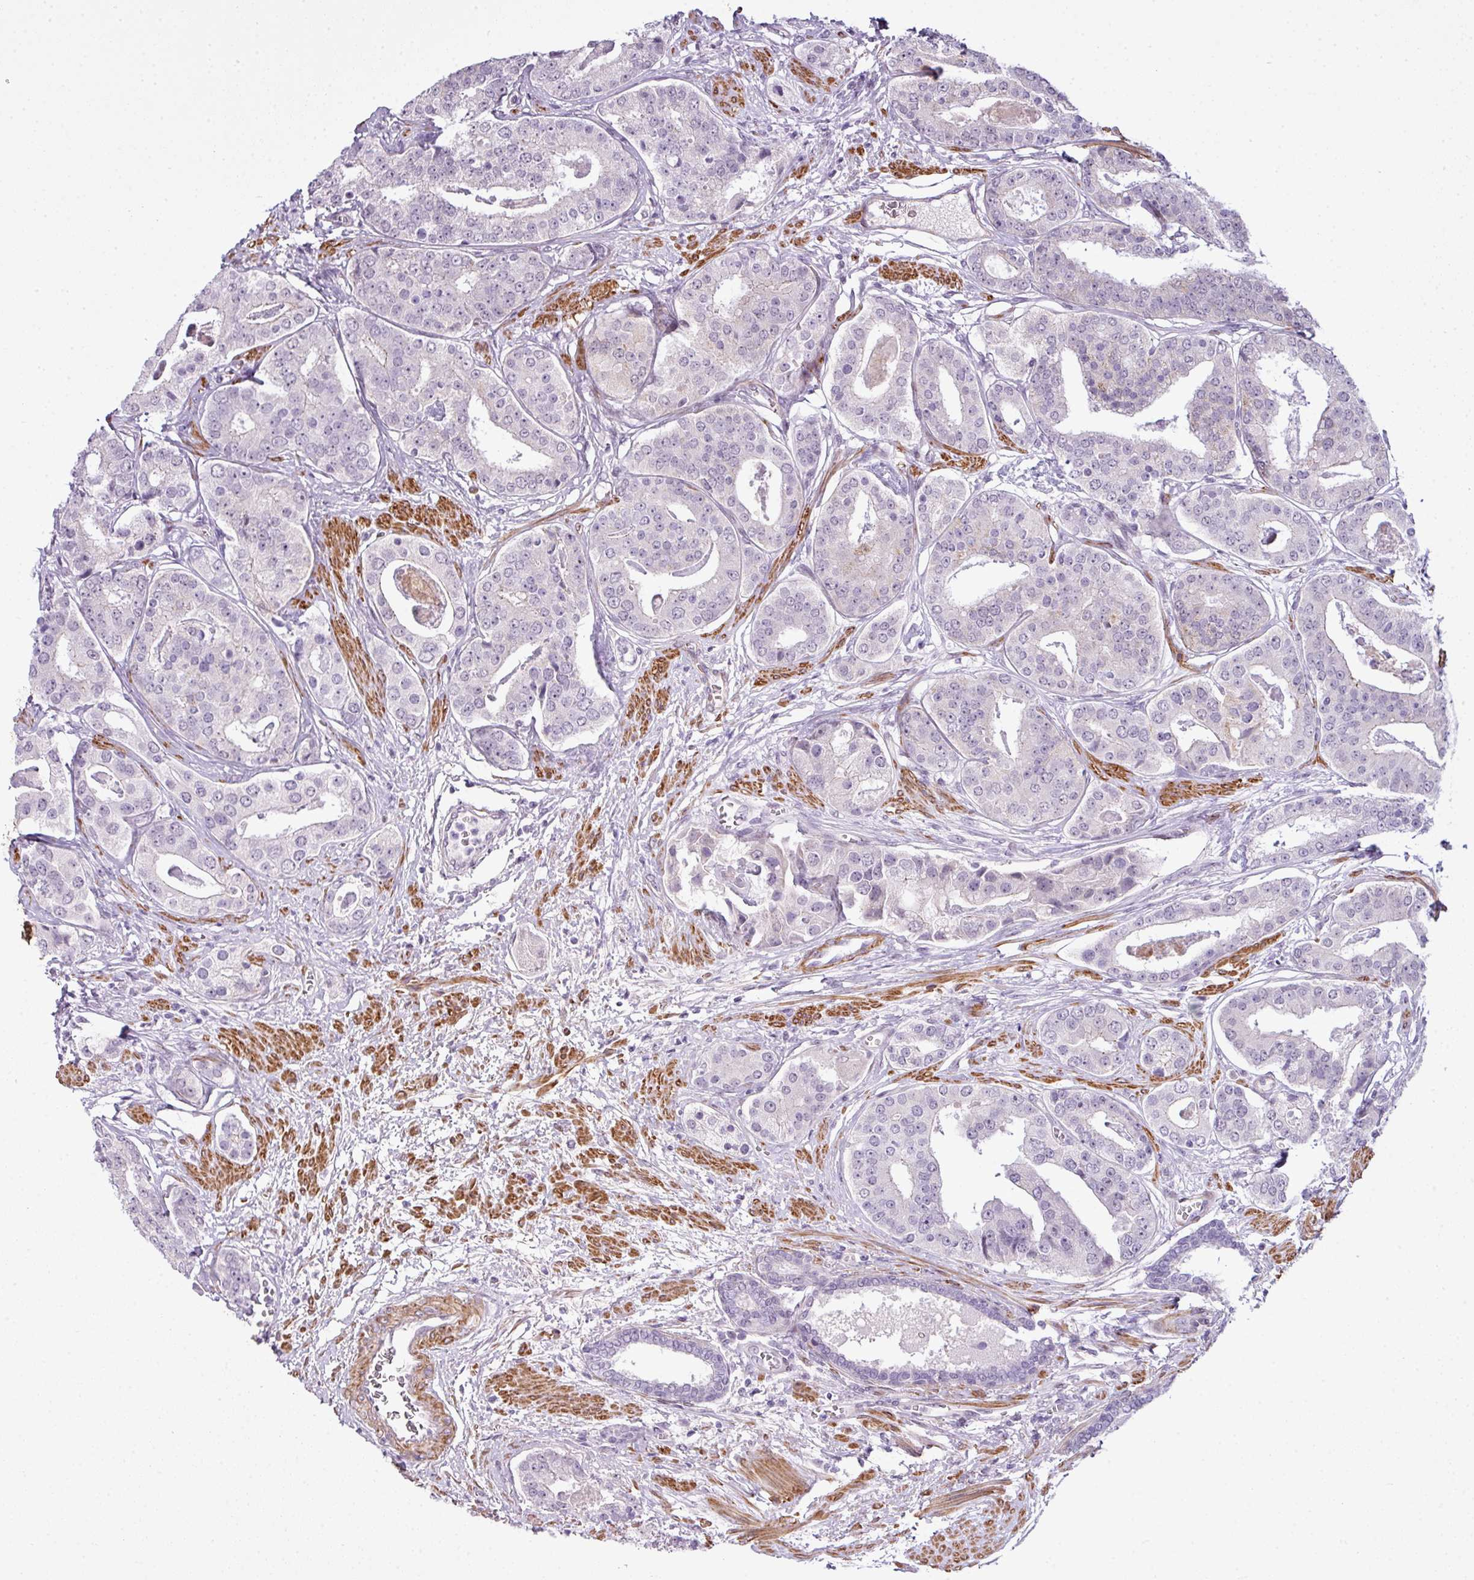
{"staining": {"intensity": "negative", "quantity": "none", "location": "none"}, "tissue": "prostate cancer", "cell_type": "Tumor cells", "image_type": "cancer", "snomed": [{"axis": "morphology", "description": "Adenocarcinoma, High grade"}, {"axis": "topography", "description": "Prostate"}], "caption": "A high-resolution histopathology image shows immunohistochemistry staining of prostate cancer, which reveals no significant positivity in tumor cells.", "gene": "ZNF688", "patient": {"sex": "male", "age": 71}}